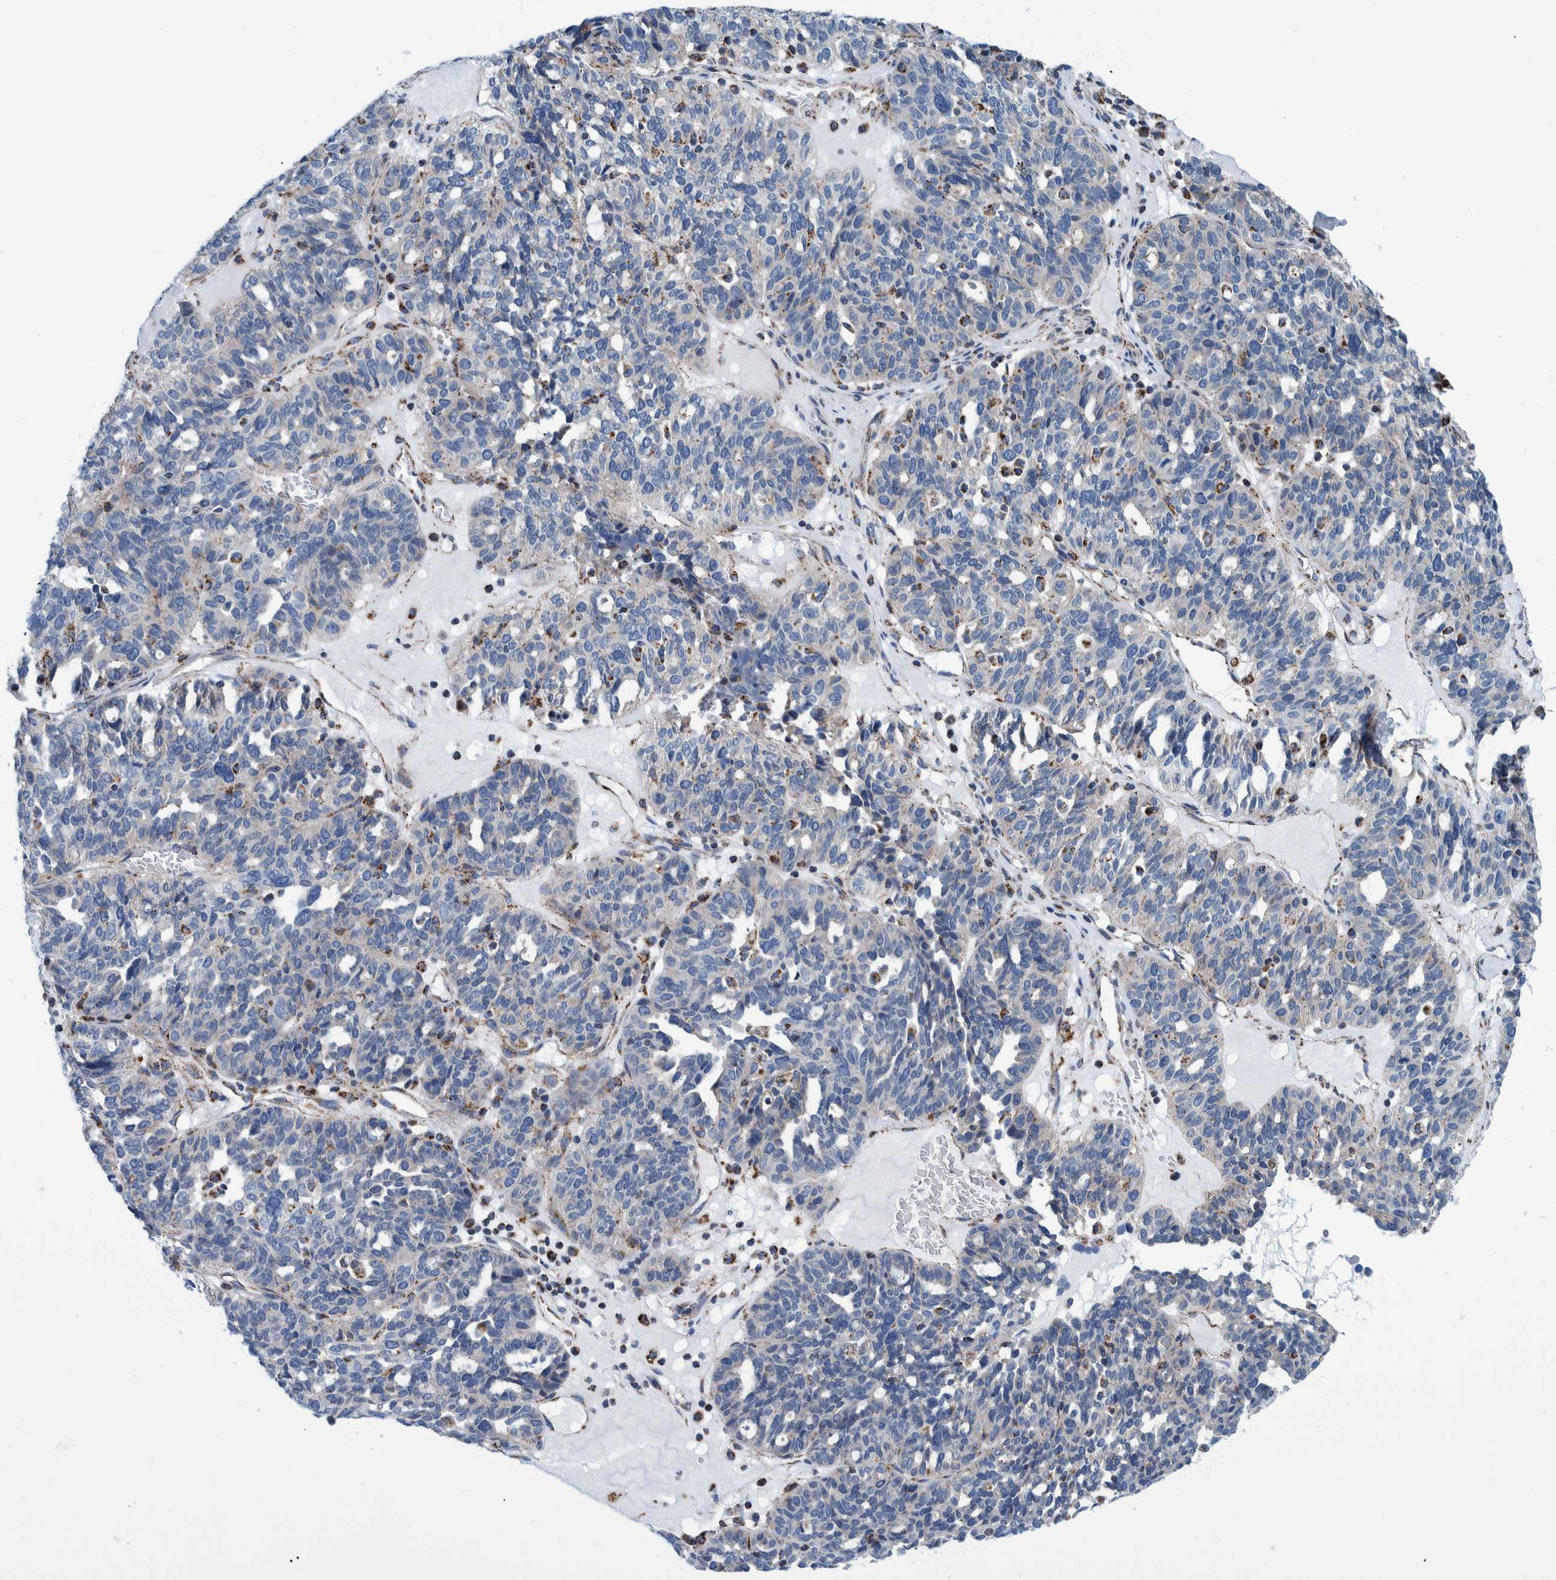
{"staining": {"intensity": "negative", "quantity": "none", "location": "none"}, "tissue": "ovarian cancer", "cell_type": "Tumor cells", "image_type": "cancer", "snomed": [{"axis": "morphology", "description": "Cystadenocarcinoma, serous, NOS"}, {"axis": "topography", "description": "Ovary"}], "caption": "Ovarian cancer was stained to show a protein in brown. There is no significant expression in tumor cells.", "gene": "BZW2", "patient": {"sex": "female", "age": 59}}